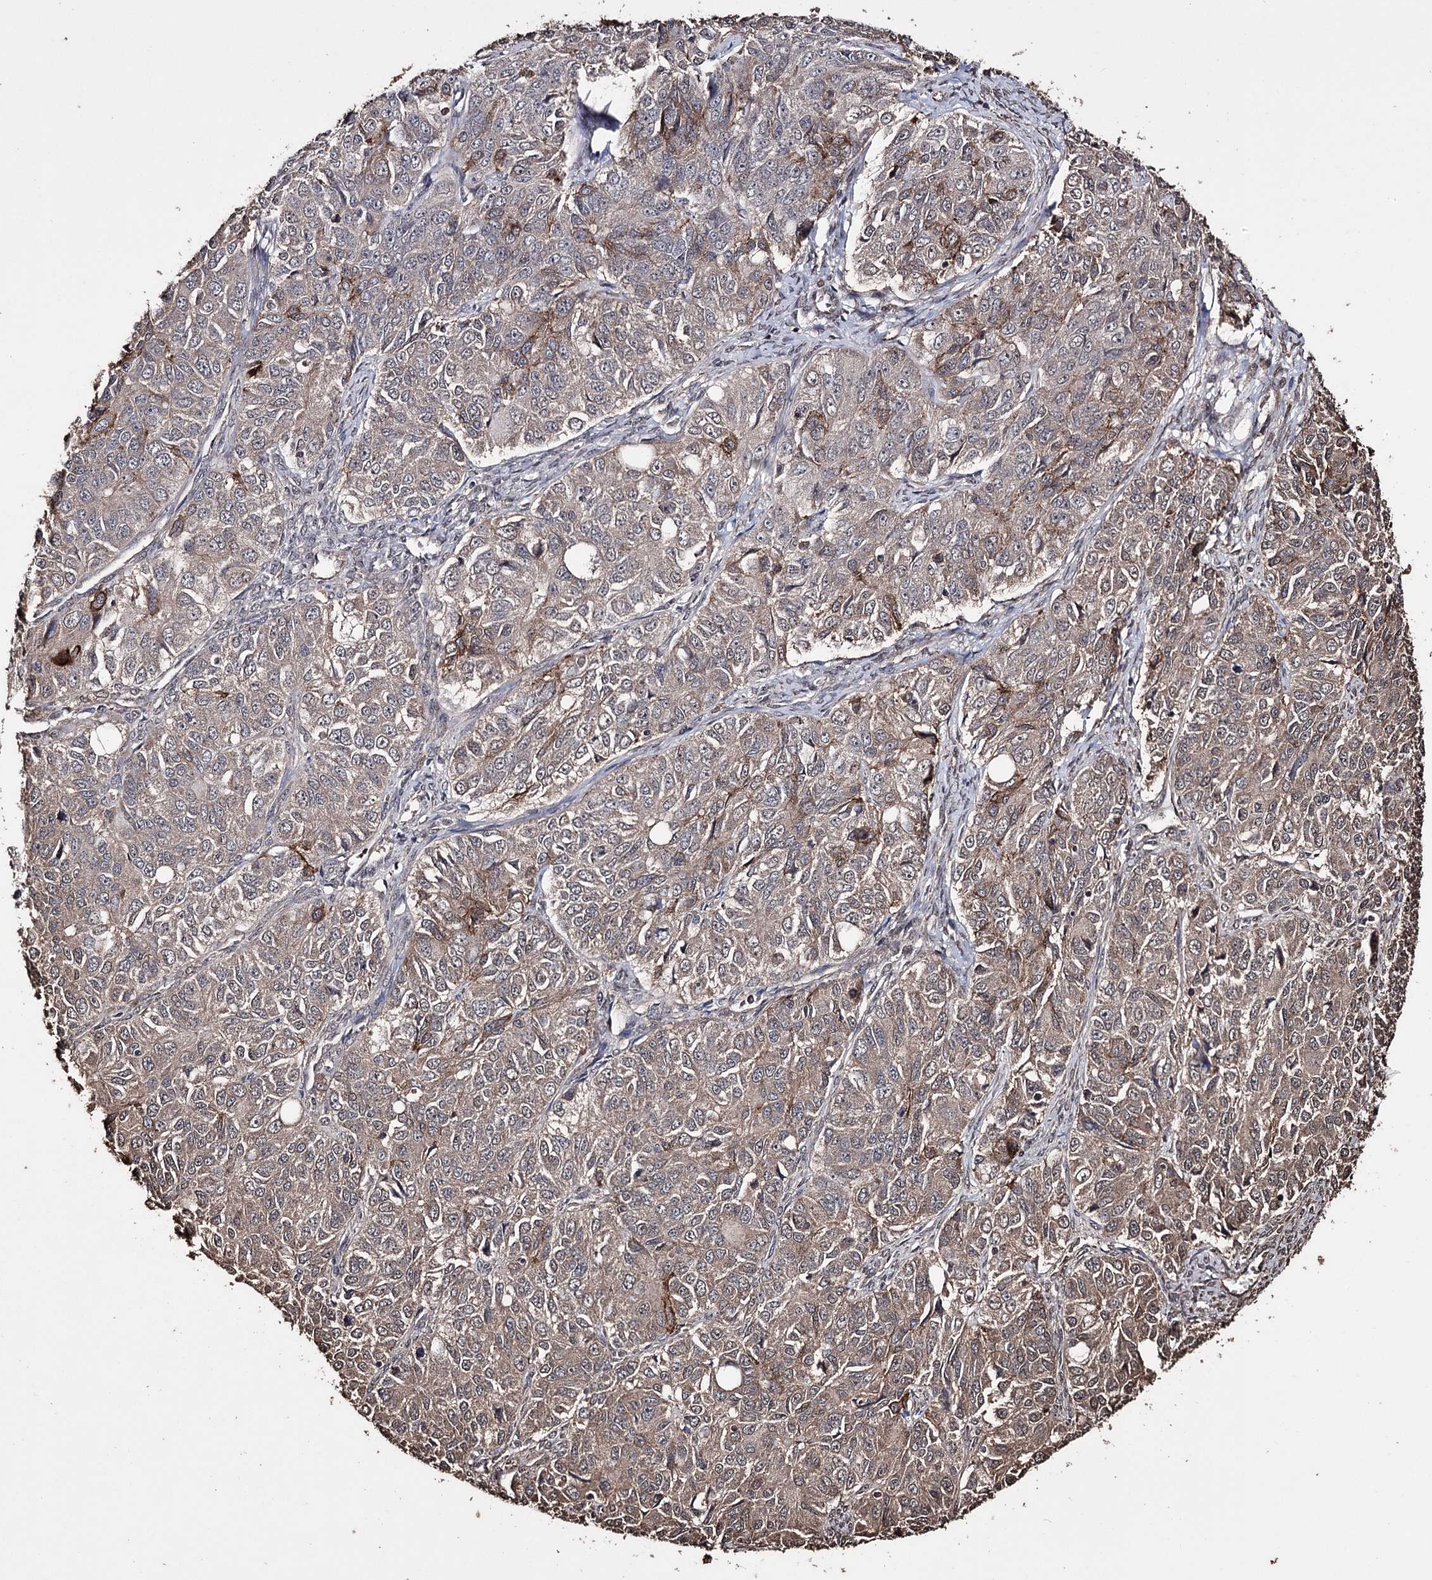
{"staining": {"intensity": "weak", "quantity": ">75%", "location": "cytoplasmic/membranous"}, "tissue": "ovarian cancer", "cell_type": "Tumor cells", "image_type": "cancer", "snomed": [{"axis": "morphology", "description": "Carcinoma, endometroid"}, {"axis": "topography", "description": "Ovary"}], "caption": "This is a photomicrograph of immunohistochemistry (IHC) staining of ovarian endometroid carcinoma, which shows weak positivity in the cytoplasmic/membranous of tumor cells.", "gene": "ZNF662", "patient": {"sex": "female", "age": 51}}